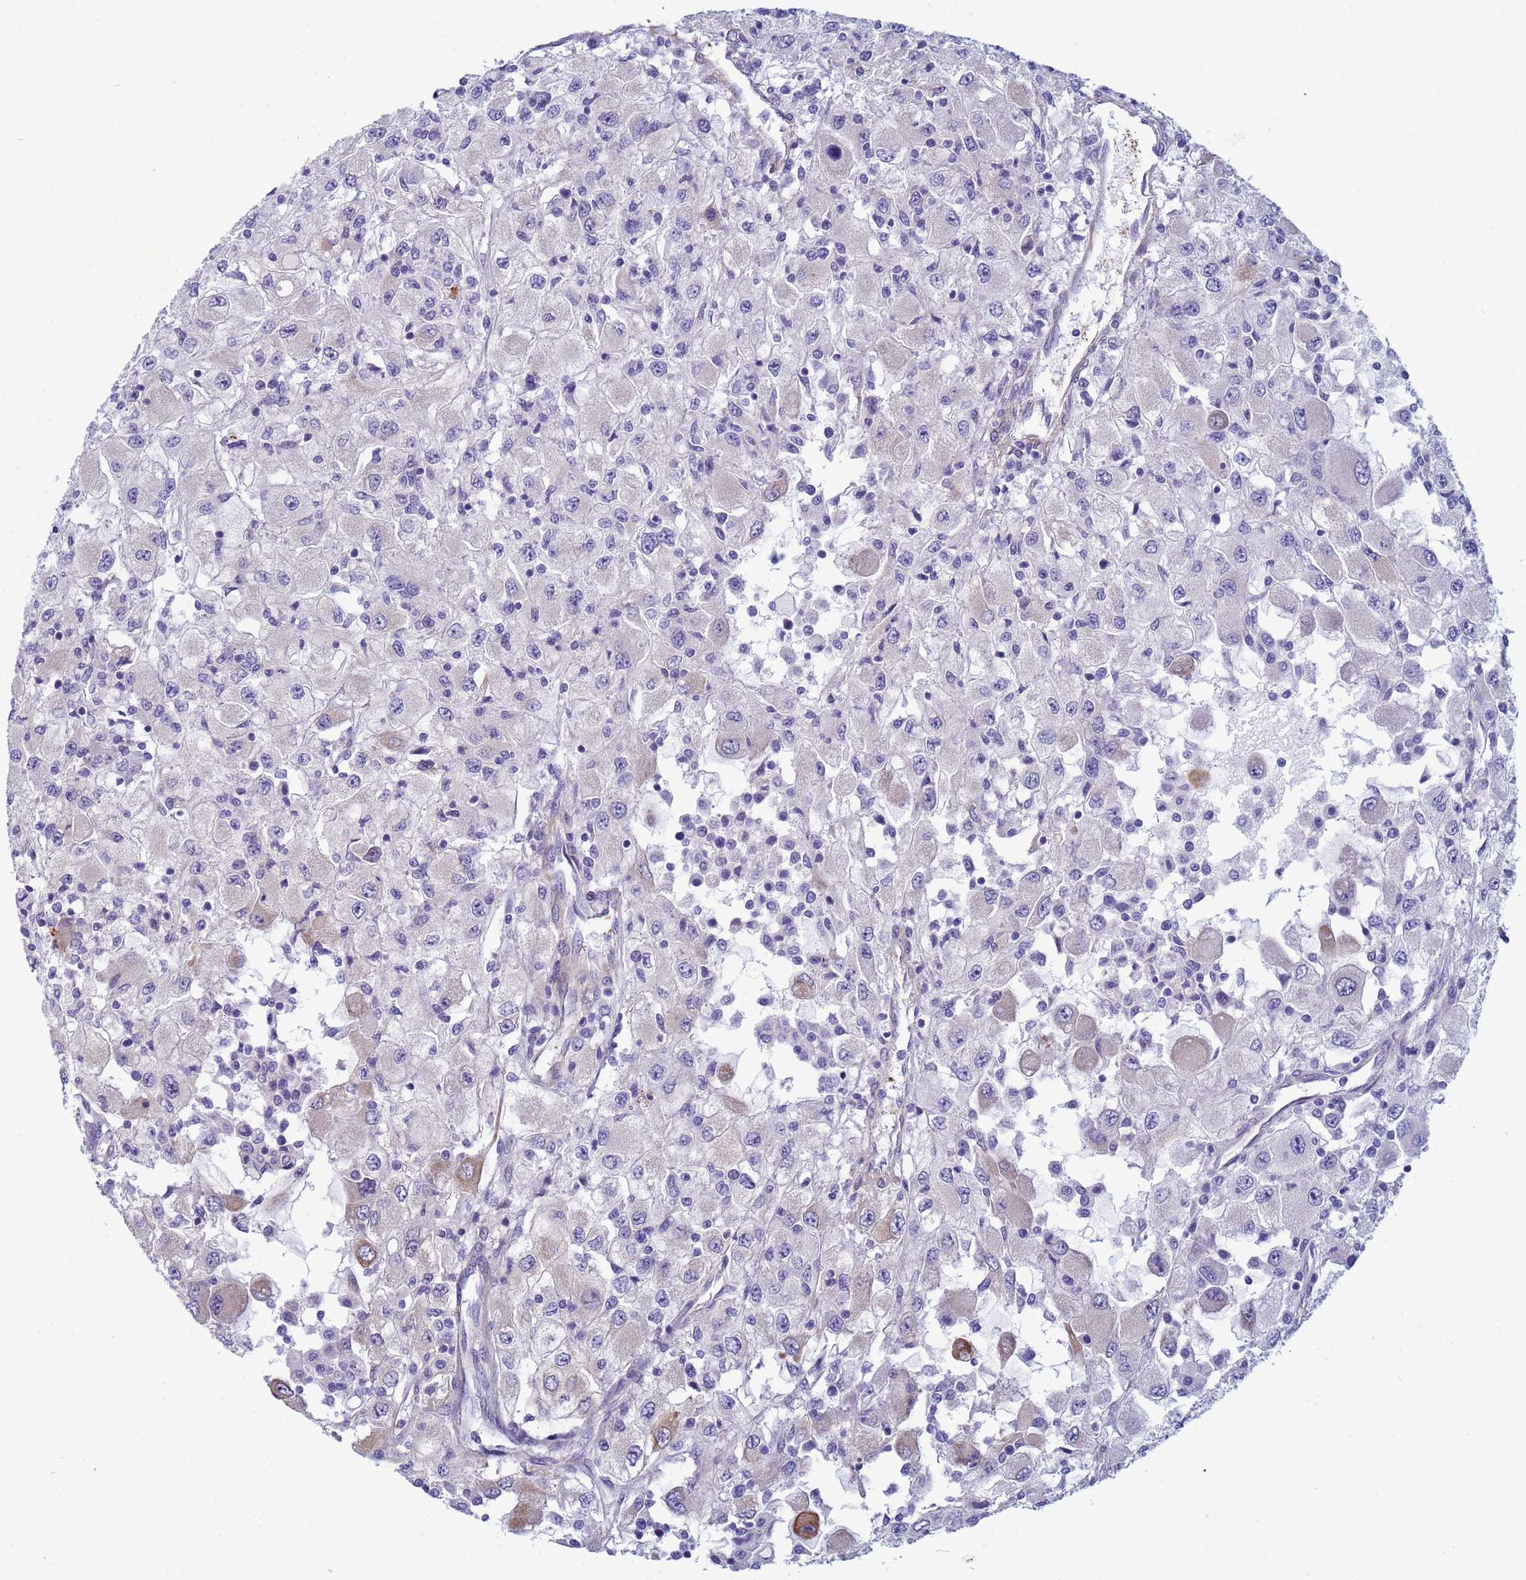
{"staining": {"intensity": "negative", "quantity": "none", "location": "none"}, "tissue": "renal cancer", "cell_type": "Tumor cells", "image_type": "cancer", "snomed": [{"axis": "morphology", "description": "Adenocarcinoma, NOS"}, {"axis": "topography", "description": "Kidney"}], "caption": "Tumor cells are negative for brown protein staining in renal cancer (adenocarcinoma).", "gene": "TRPC6", "patient": {"sex": "female", "age": 67}}